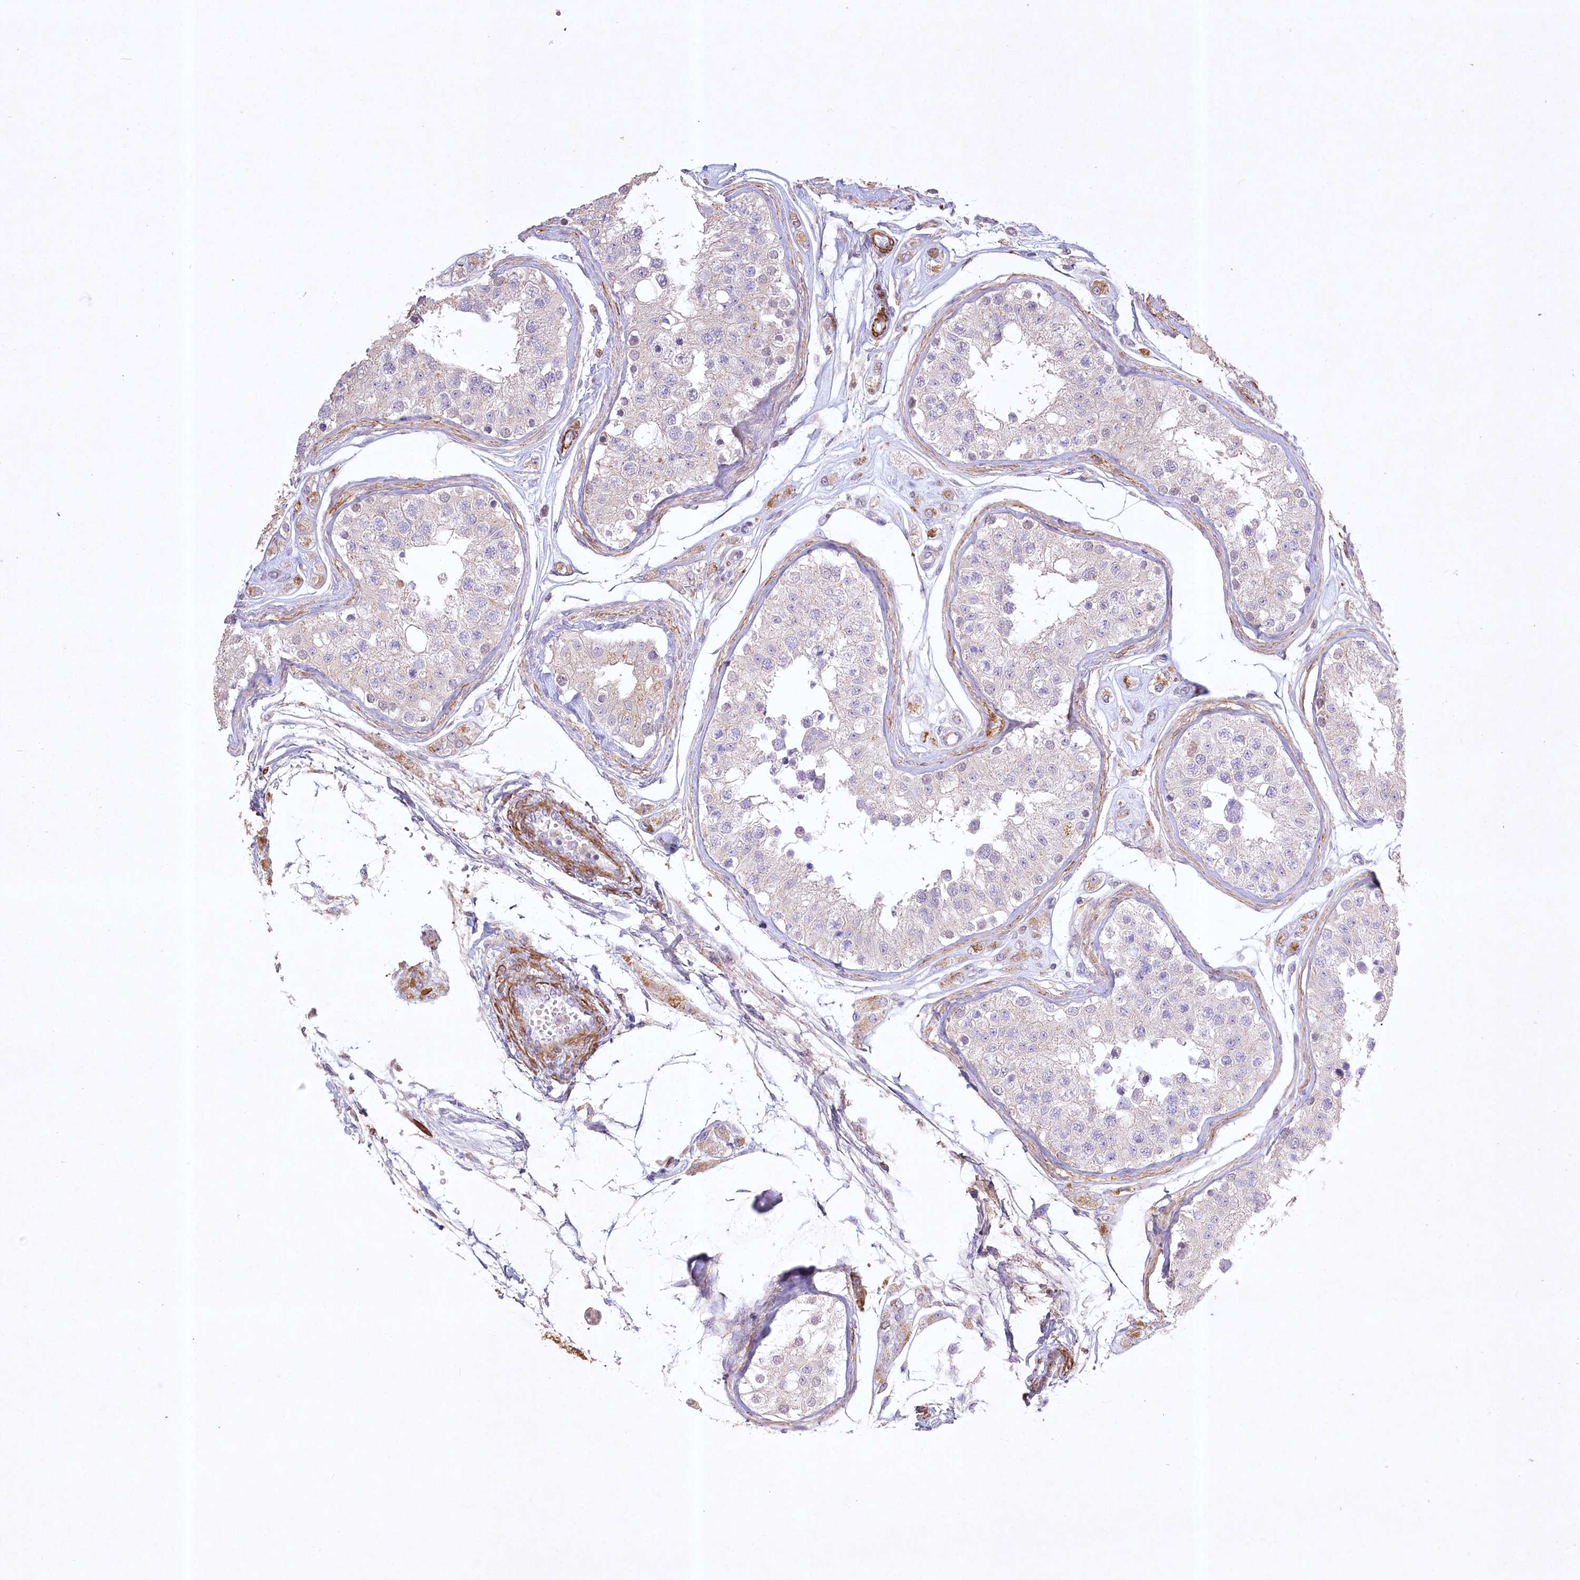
{"staining": {"intensity": "moderate", "quantity": "<25%", "location": "cytoplasmic/membranous"}, "tissue": "testis", "cell_type": "Cells in seminiferous ducts", "image_type": "normal", "snomed": [{"axis": "morphology", "description": "Normal tissue, NOS"}, {"axis": "morphology", "description": "Adenocarcinoma, metastatic, NOS"}, {"axis": "topography", "description": "Testis"}], "caption": "A histopathology image of human testis stained for a protein reveals moderate cytoplasmic/membranous brown staining in cells in seminiferous ducts. The staining was performed using DAB (3,3'-diaminobenzidine), with brown indicating positive protein expression. Nuclei are stained blue with hematoxylin.", "gene": "INPP4B", "patient": {"sex": "male", "age": 26}}